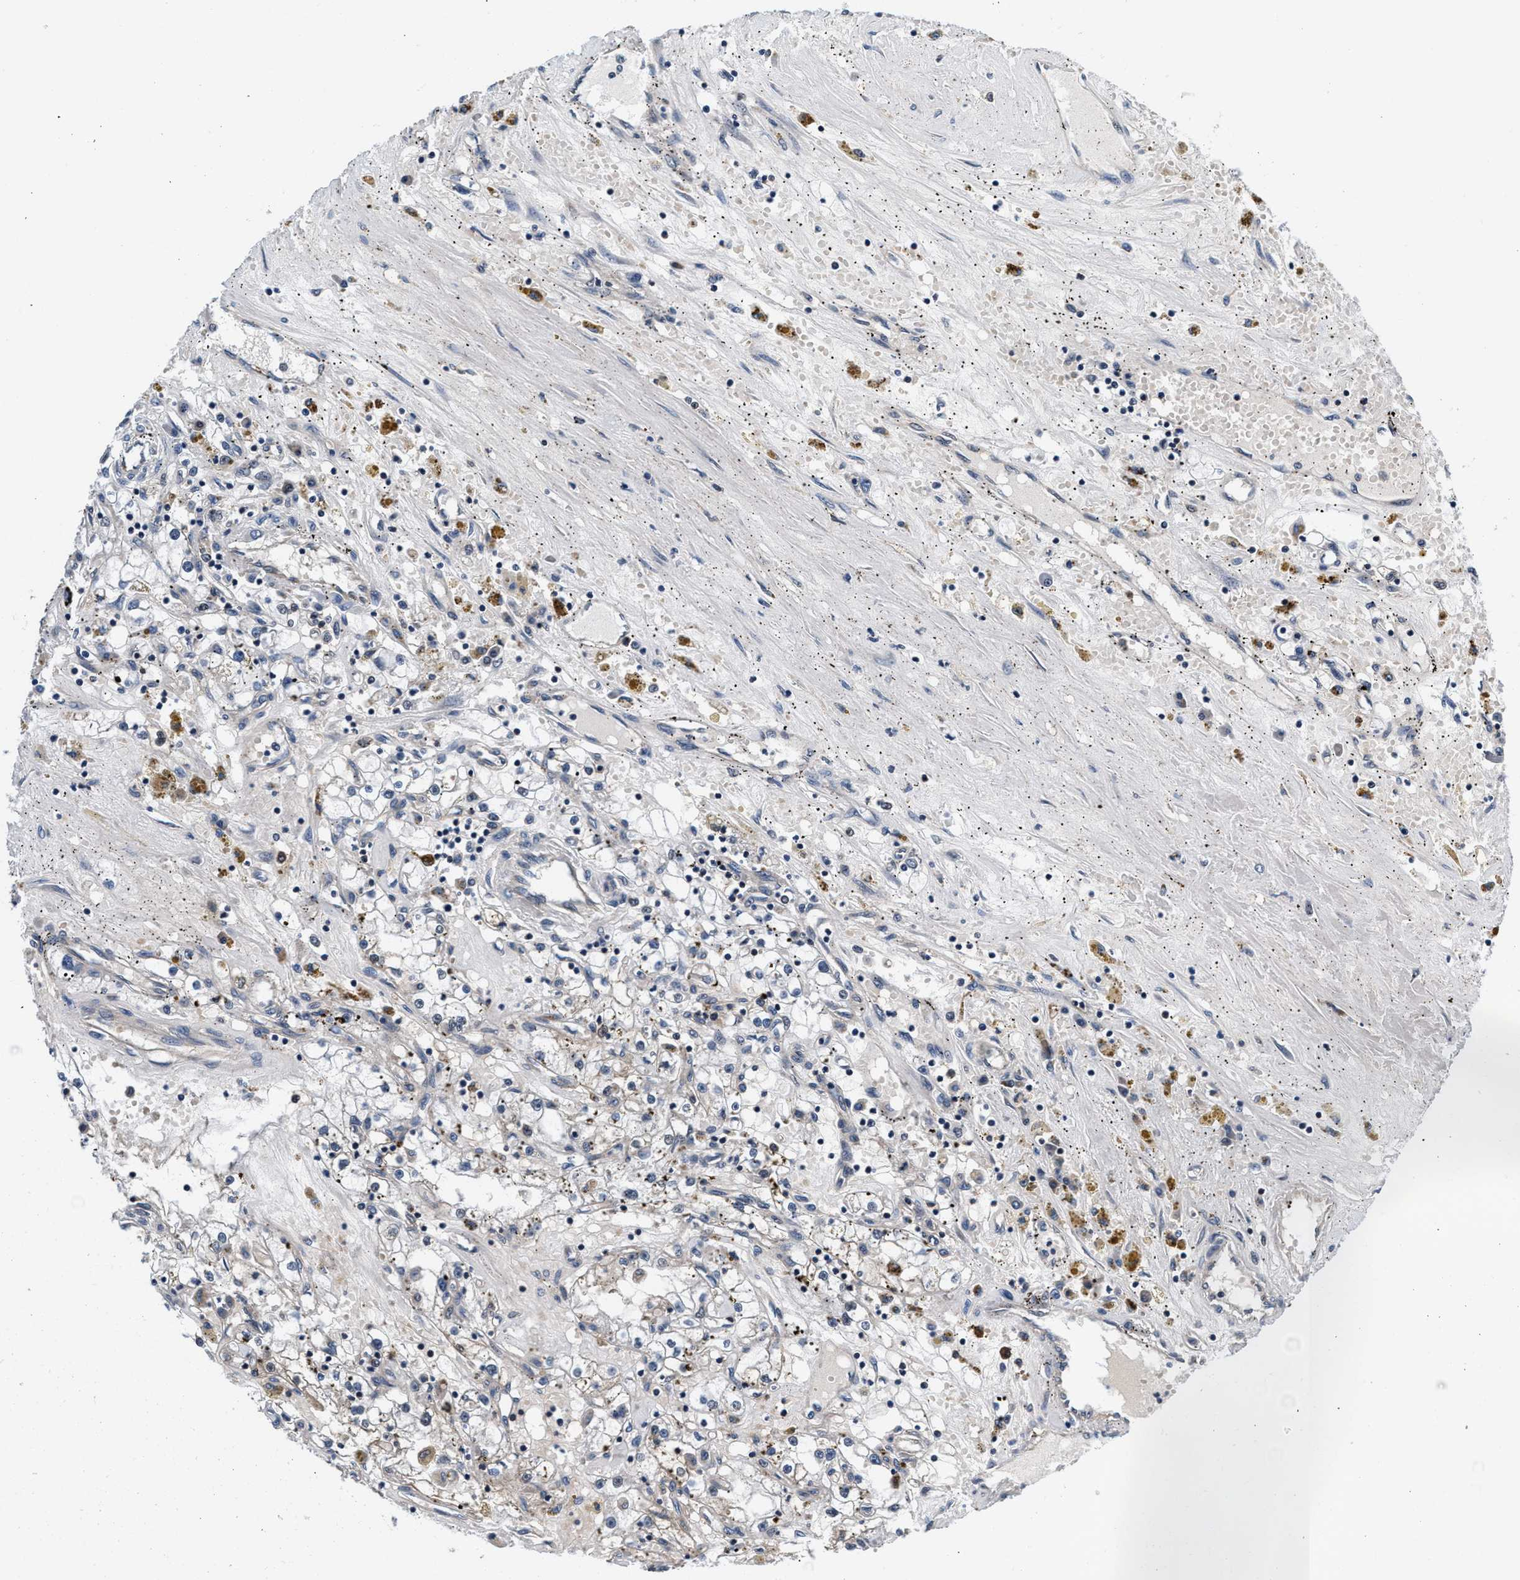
{"staining": {"intensity": "negative", "quantity": "none", "location": "none"}, "tissue": "renal cancer", "cell_type": "Tumor cells", "image_type": "cancer", "snomed": [{"axis": "morphology", "description": "Adenocarcinoma, NOS"}, {"axis": "topography", "description": "Kidney"}], "caption": "Tumor cells are negative for brown protein staining in renal adenocarcinoma.", "gene": "PRPSAP2", "patient": {"sex": "male", "age": 56}}